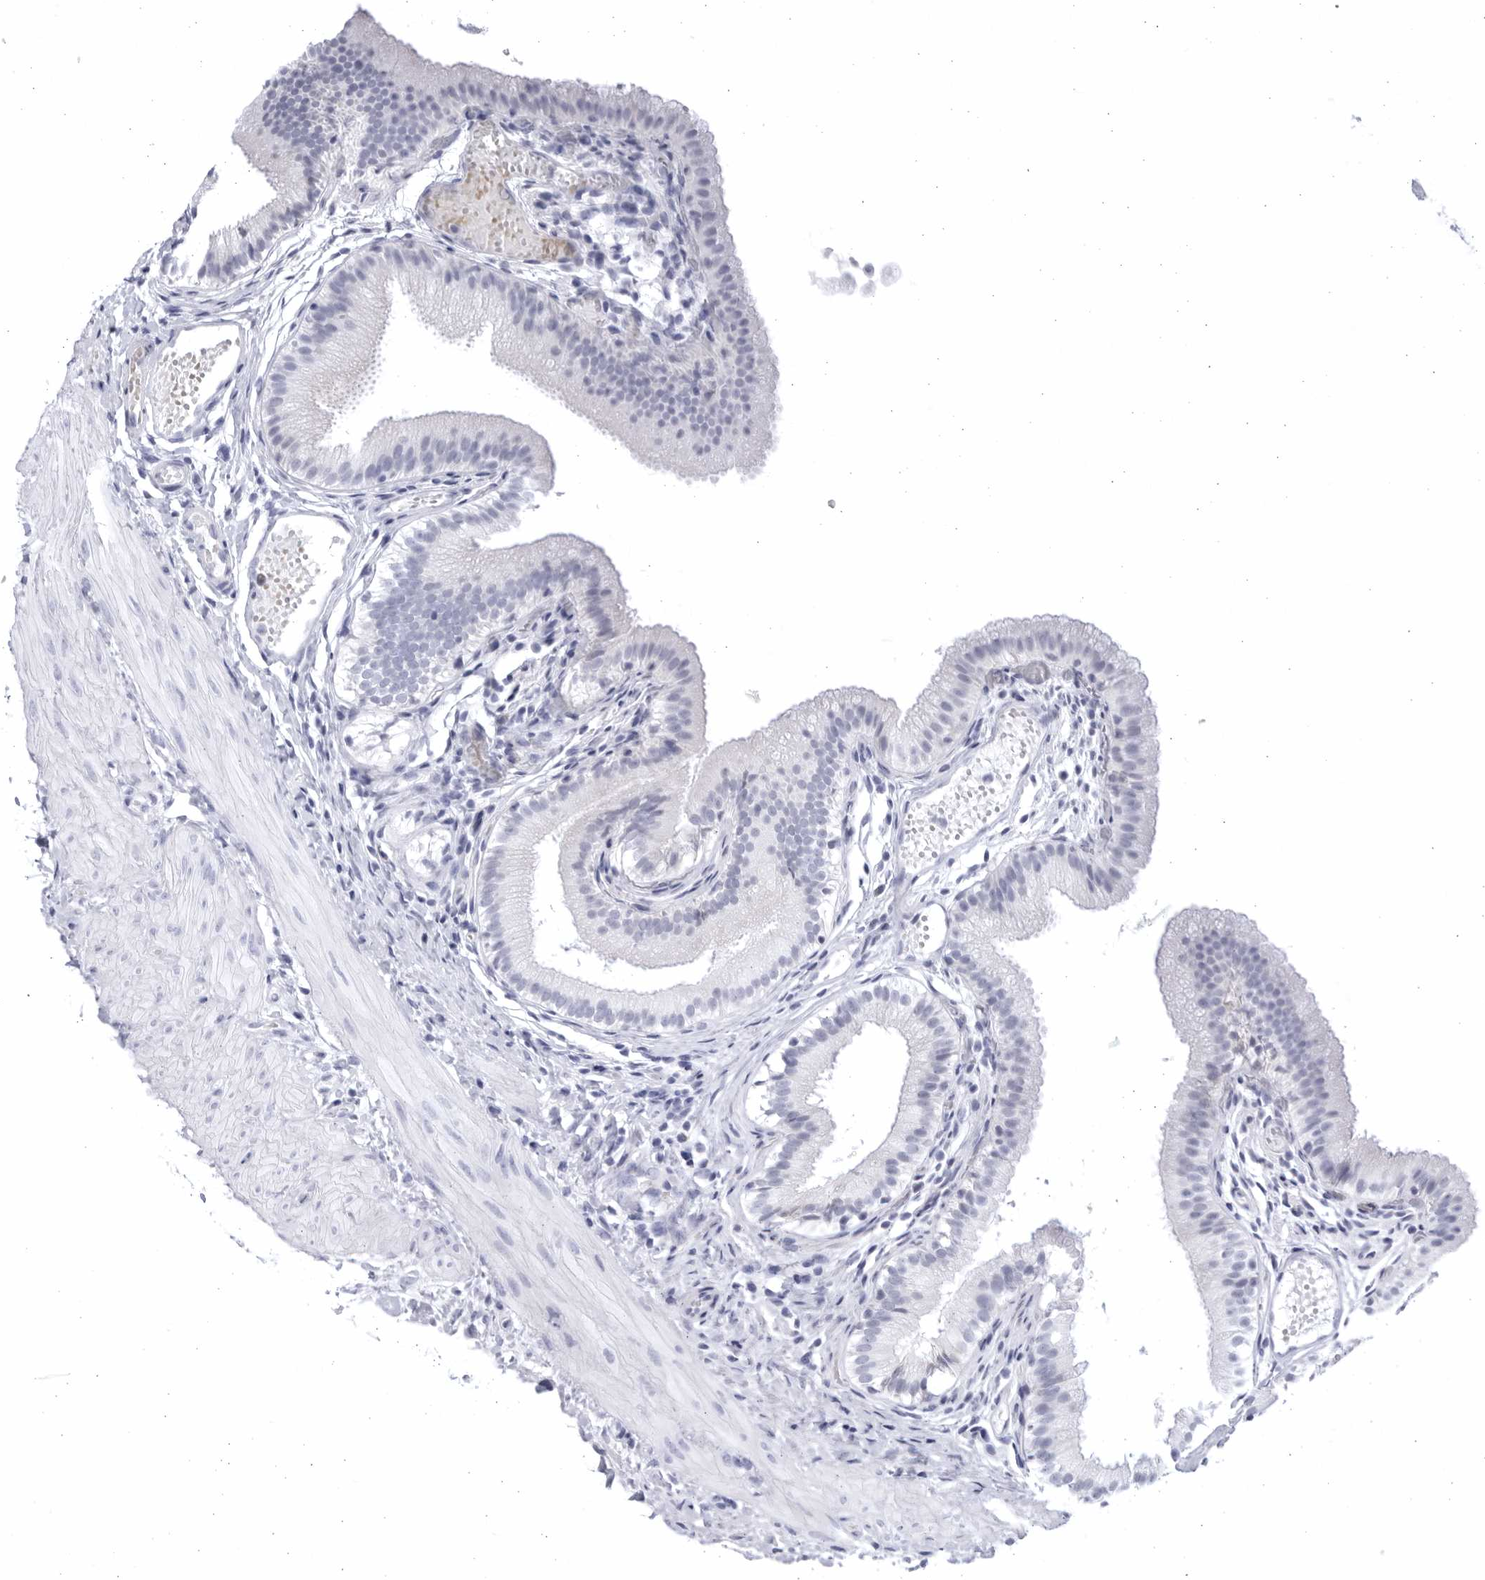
{"staining": {"intensity": "negative", "quantity": "none", "location": "none"}, "tissue": "gallbladder", "cell_type": "Glandular cells", "image_type": "normal", "snomed": [{"axis": "morphology", "description": "Normal tissue, NOS"}, {"axis": "topography", "description": "Gallbladder"}], "caption": "There is no significant staining in glandular cells of gallbladder. The staining is performed using DAB (3,3'-diaminobenzidine) brown chromogen with nuclei counter-stained in using hematoxylin.", "gene": "CCDC181", "patient": {"sex": "female", "age": 26}}